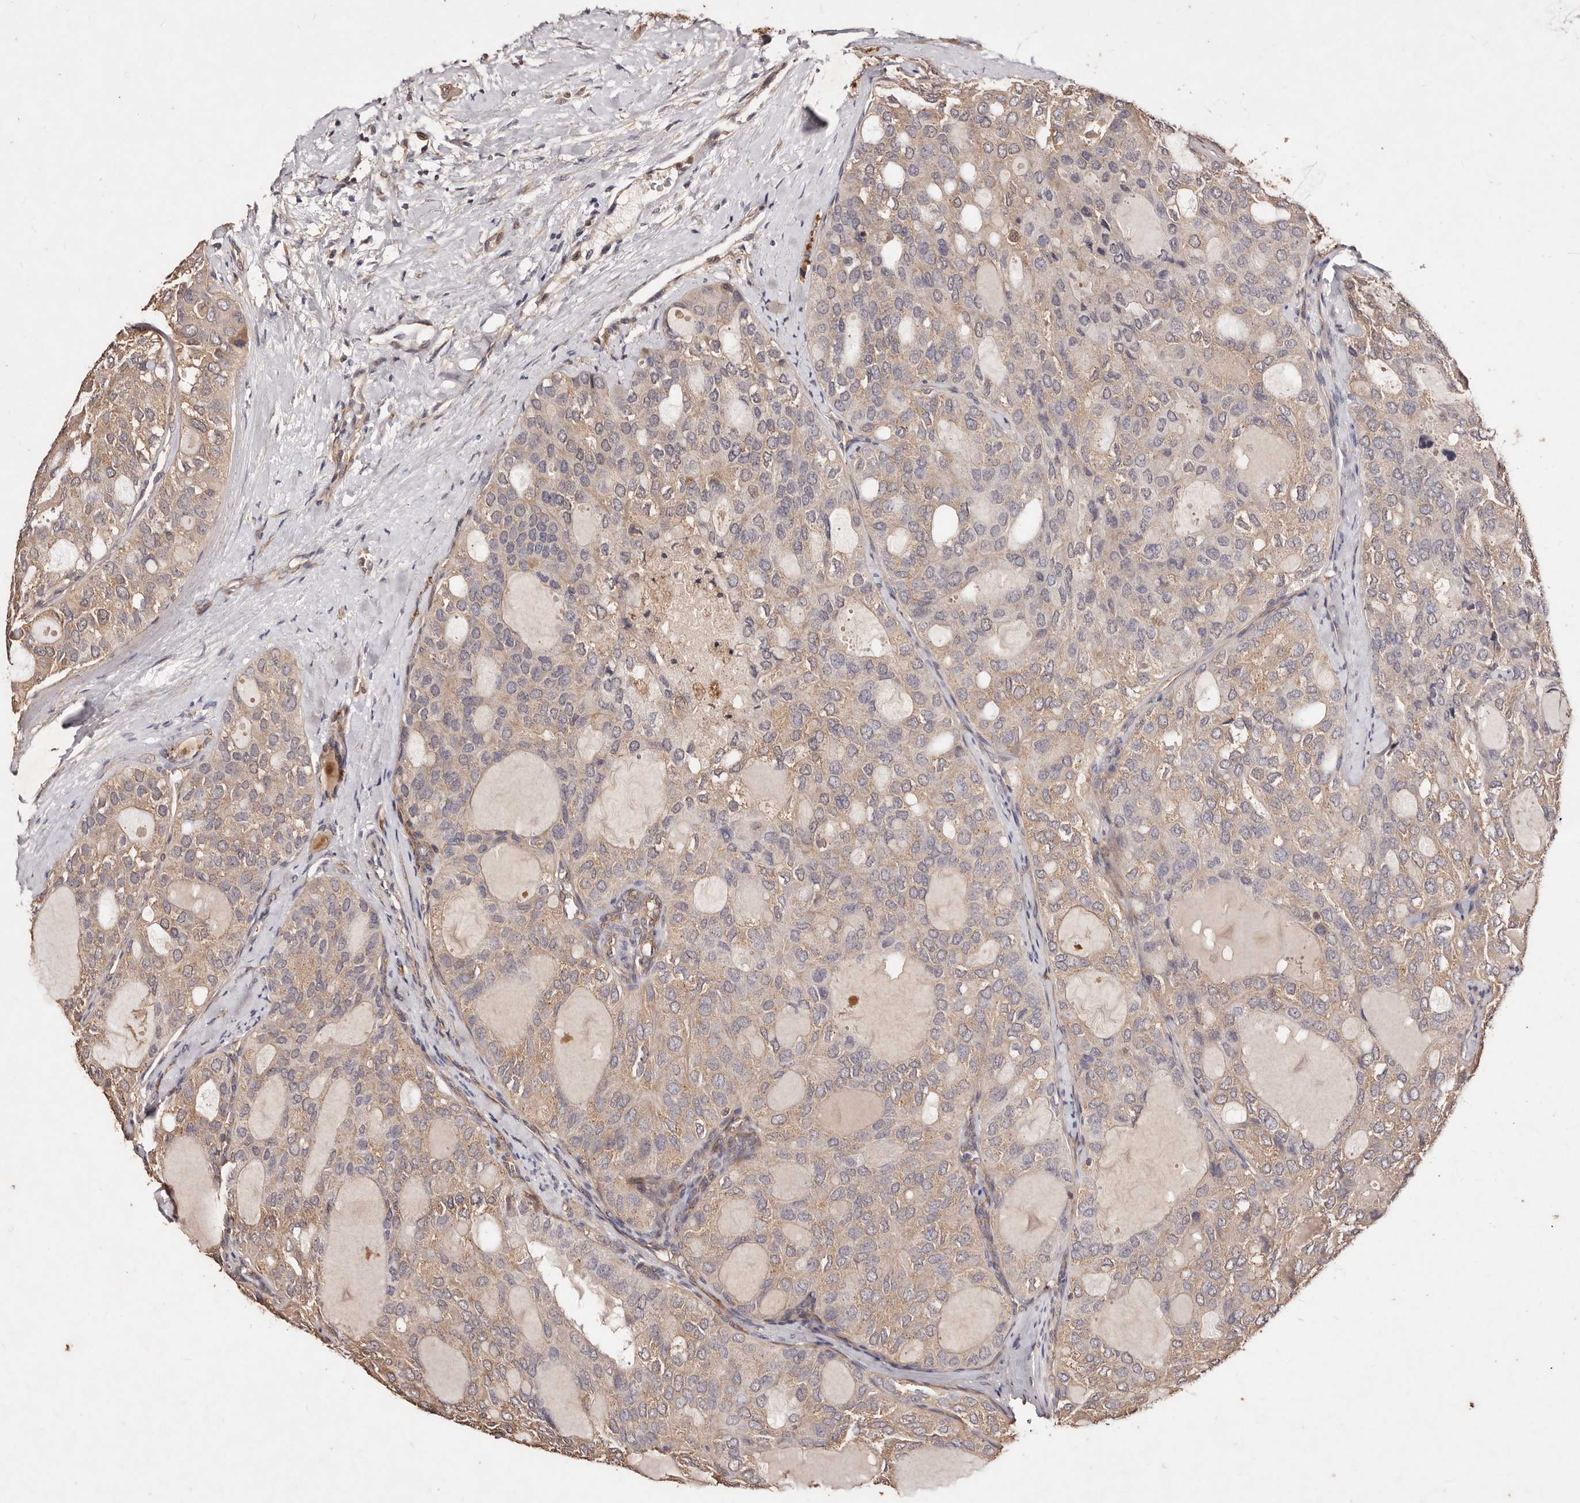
{"staining": {"intensity": "weak", "quantity": ">75%", "location": "cytoplasmic/membranous"}, "tissue": "thyroid cancer", "cell_type": "Tumor cells", "image_type": "cancer", "snomed": [{"axis": "morphology", "description": "Follicular adenoma carcinoma, NOS"}, {"axis": "topography", "description": "Thyroid gland"}], "caption": "This image demonstrates IHC staining of thyroid cancer, with low weak cytoplasmic/membranous positivity in about >75% of tumor cells.", "gene": "CCL14", "patient": {"sex": "male", "age": 75}}